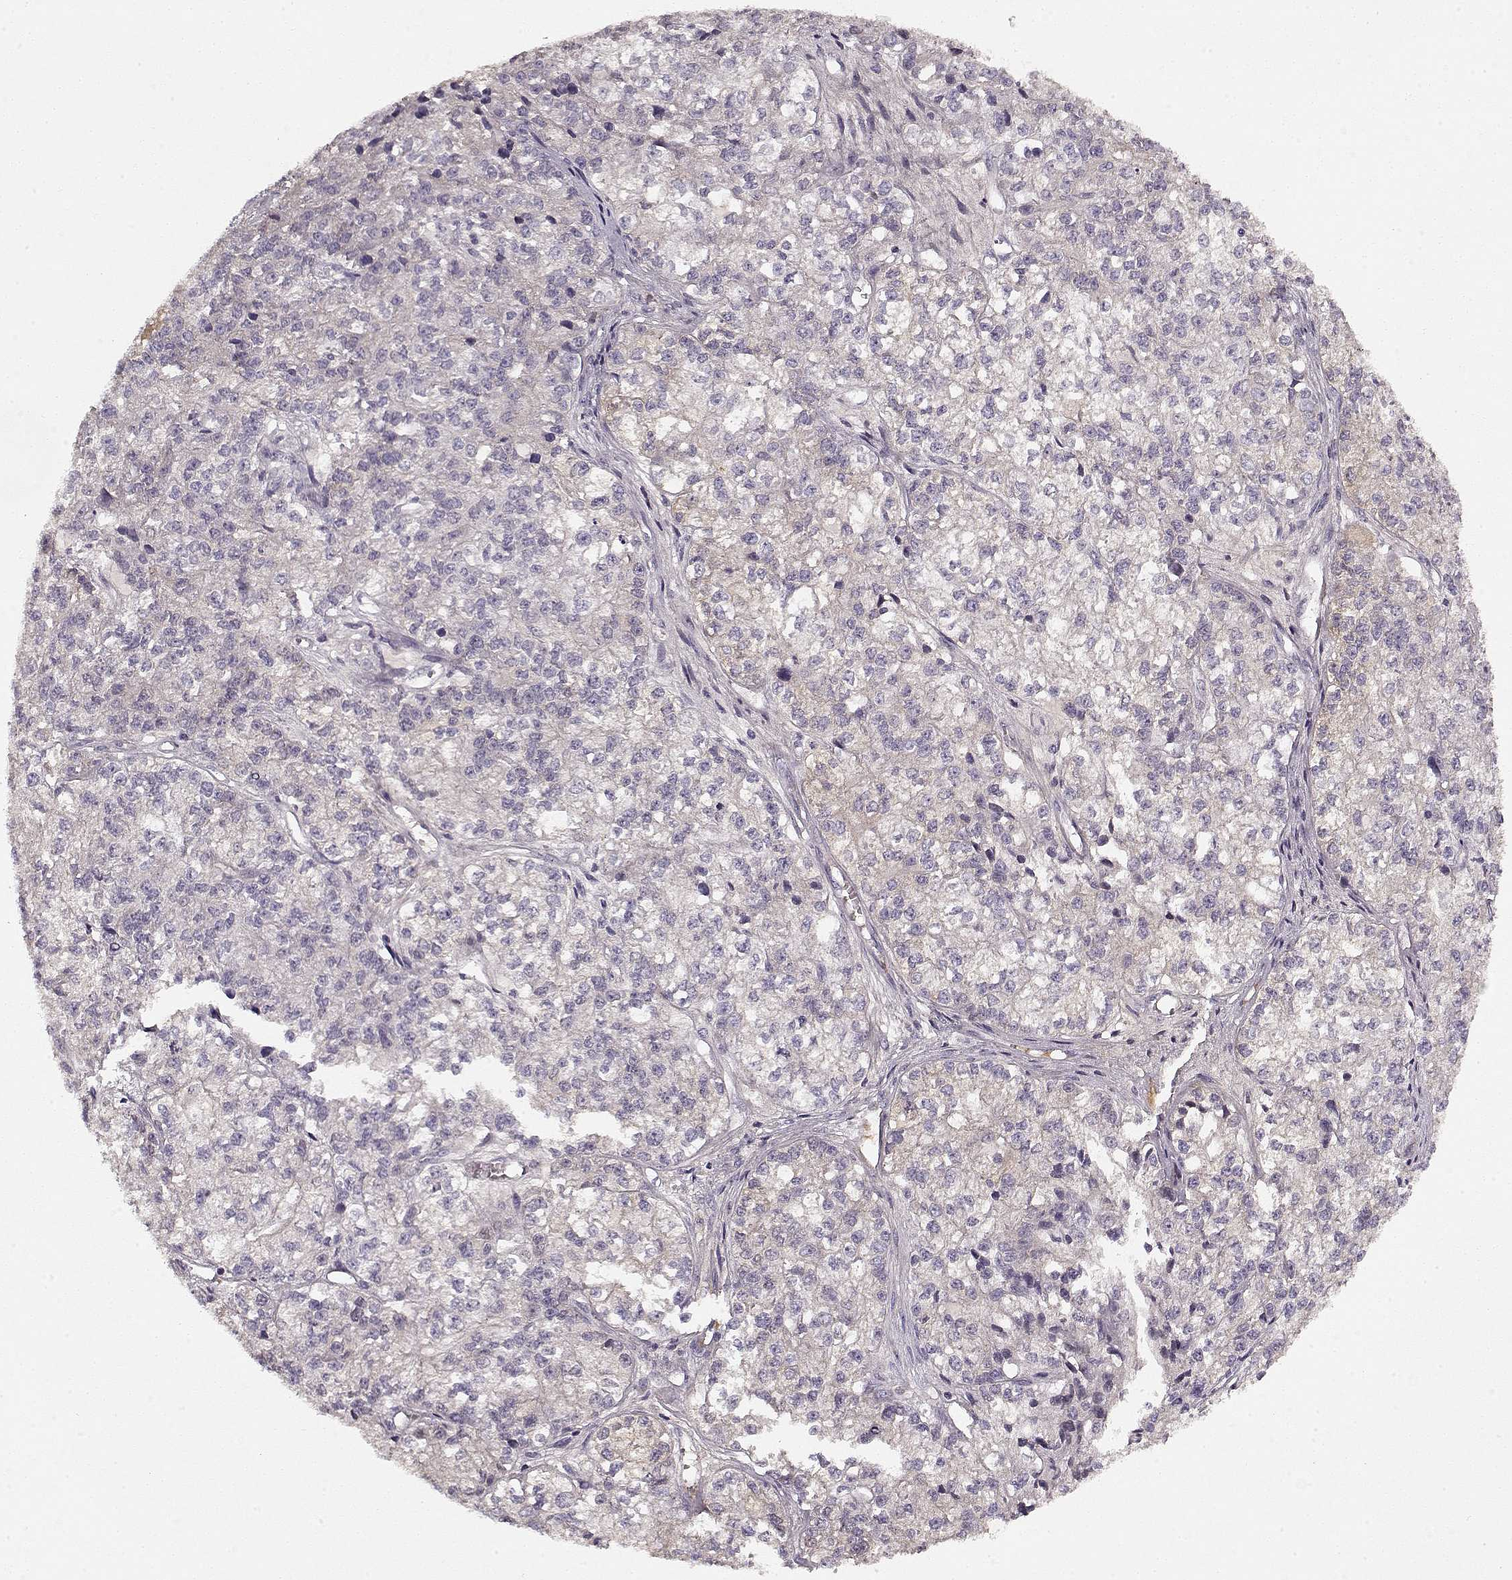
{"staining": {"intensity": "weak", "quantity": "<25%", "location": "cytoplasmic/membranous"}, "tissue": "ovarian cancer", "cell_type": "Tumor cells", "image_type": "cancer", "snomed": [{"axis": "morphology", "description": "Carcinoma, endometroid"}, {"axis": "topography", "description": "Ovary"}], "caption": "High power microscopy micrograph of an IHC image of endometroid carcinoma (ovarian), revealing no significant positivity in tumor cells.", "gene": "LUM", "patient": {"sex": "female", "age": 64}}